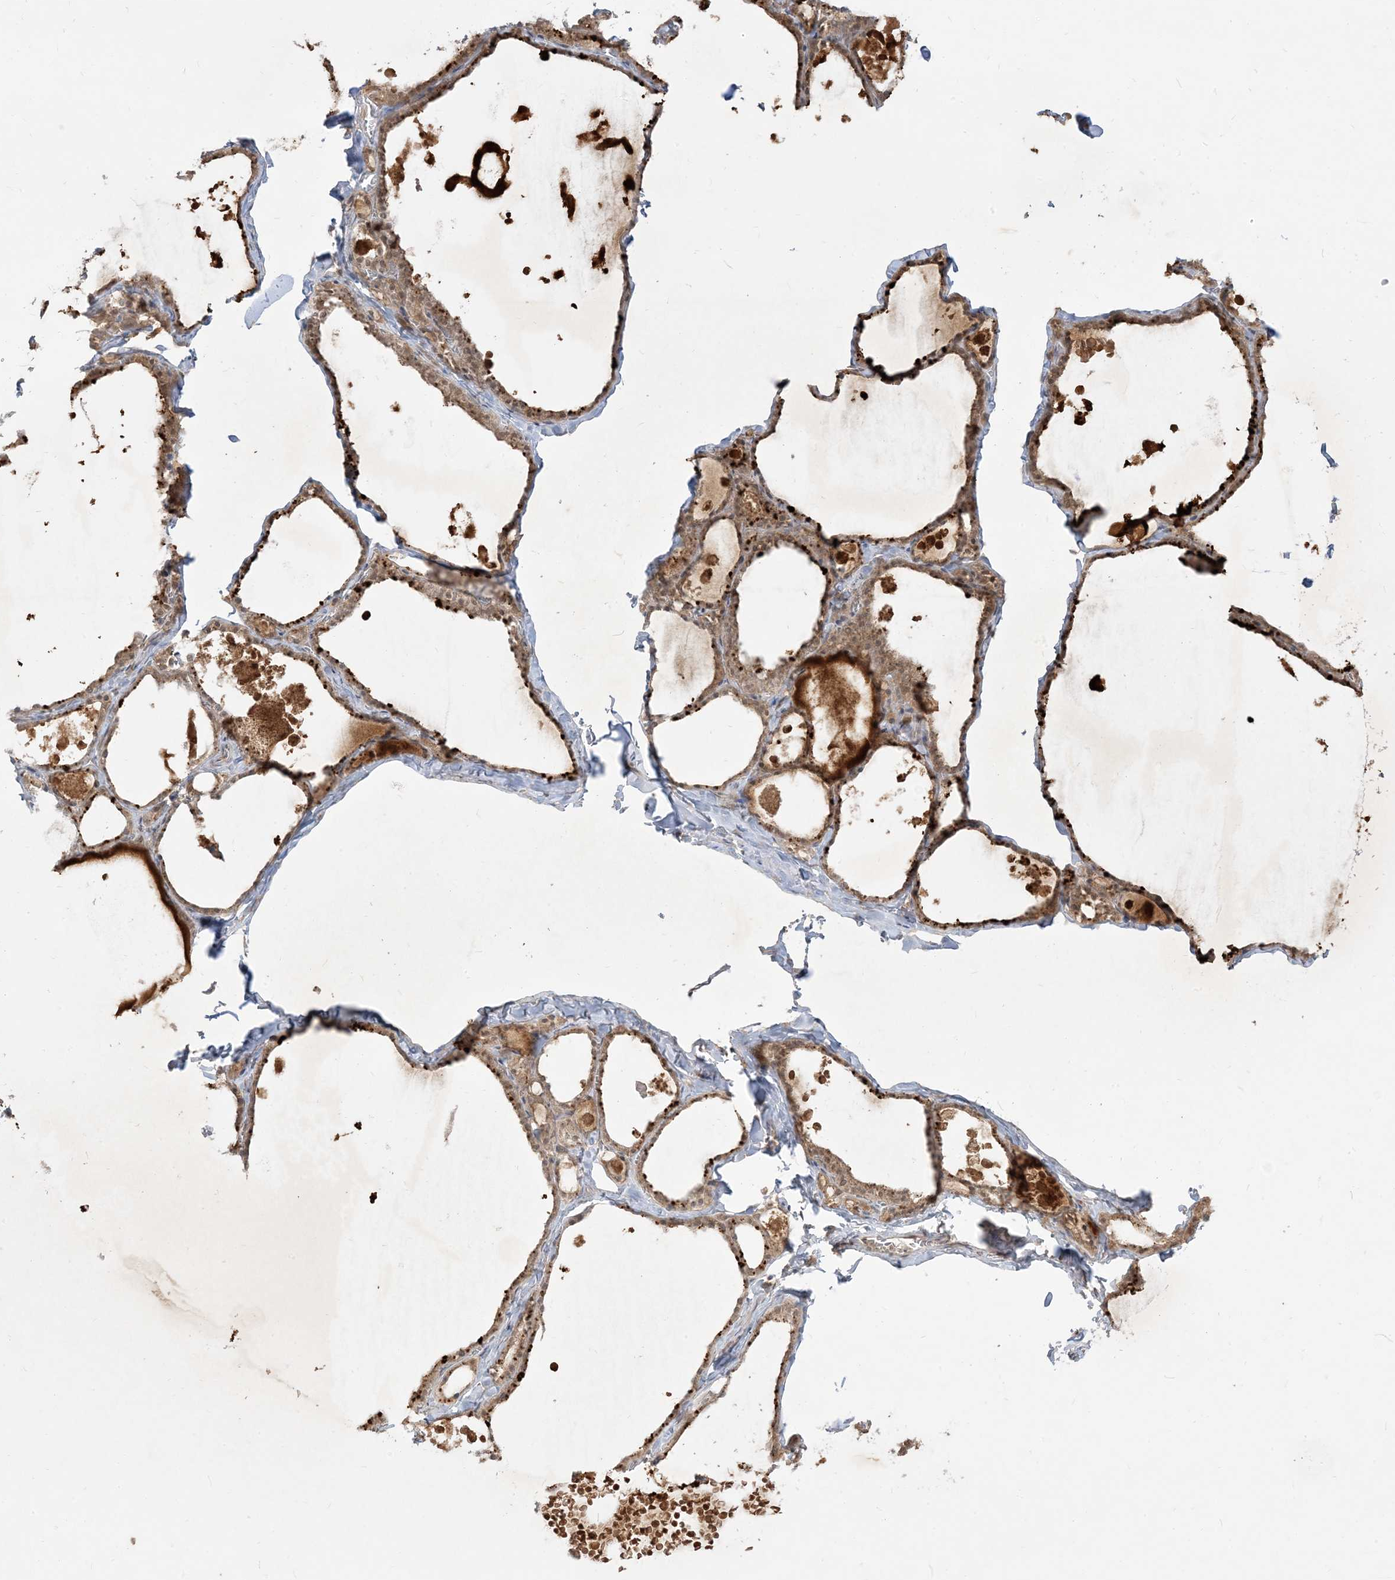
{"staining": {"intensity": "strong", "quantity": "25%-75%", "location": "cytoplasmic/membranous"}, "tissue": "thyroid gland", "cell_type": "Glandular cells", "image_type": "normal", "snomed": [{"axis": "morphology", "description": "Normal tissue, NOS"}, {"axis": "topography", "description": "Thyroid gland"}], "caption": "High-power microscopy captured an immunohistochemistry photomicrograph of unremarkable thyroid gland, revealing strong cytoplasmic/membranous staining in approximately 25%-75% of glandular cells.", "gene": "TBCC", "patient": {"sex": "male", "age": 56}}